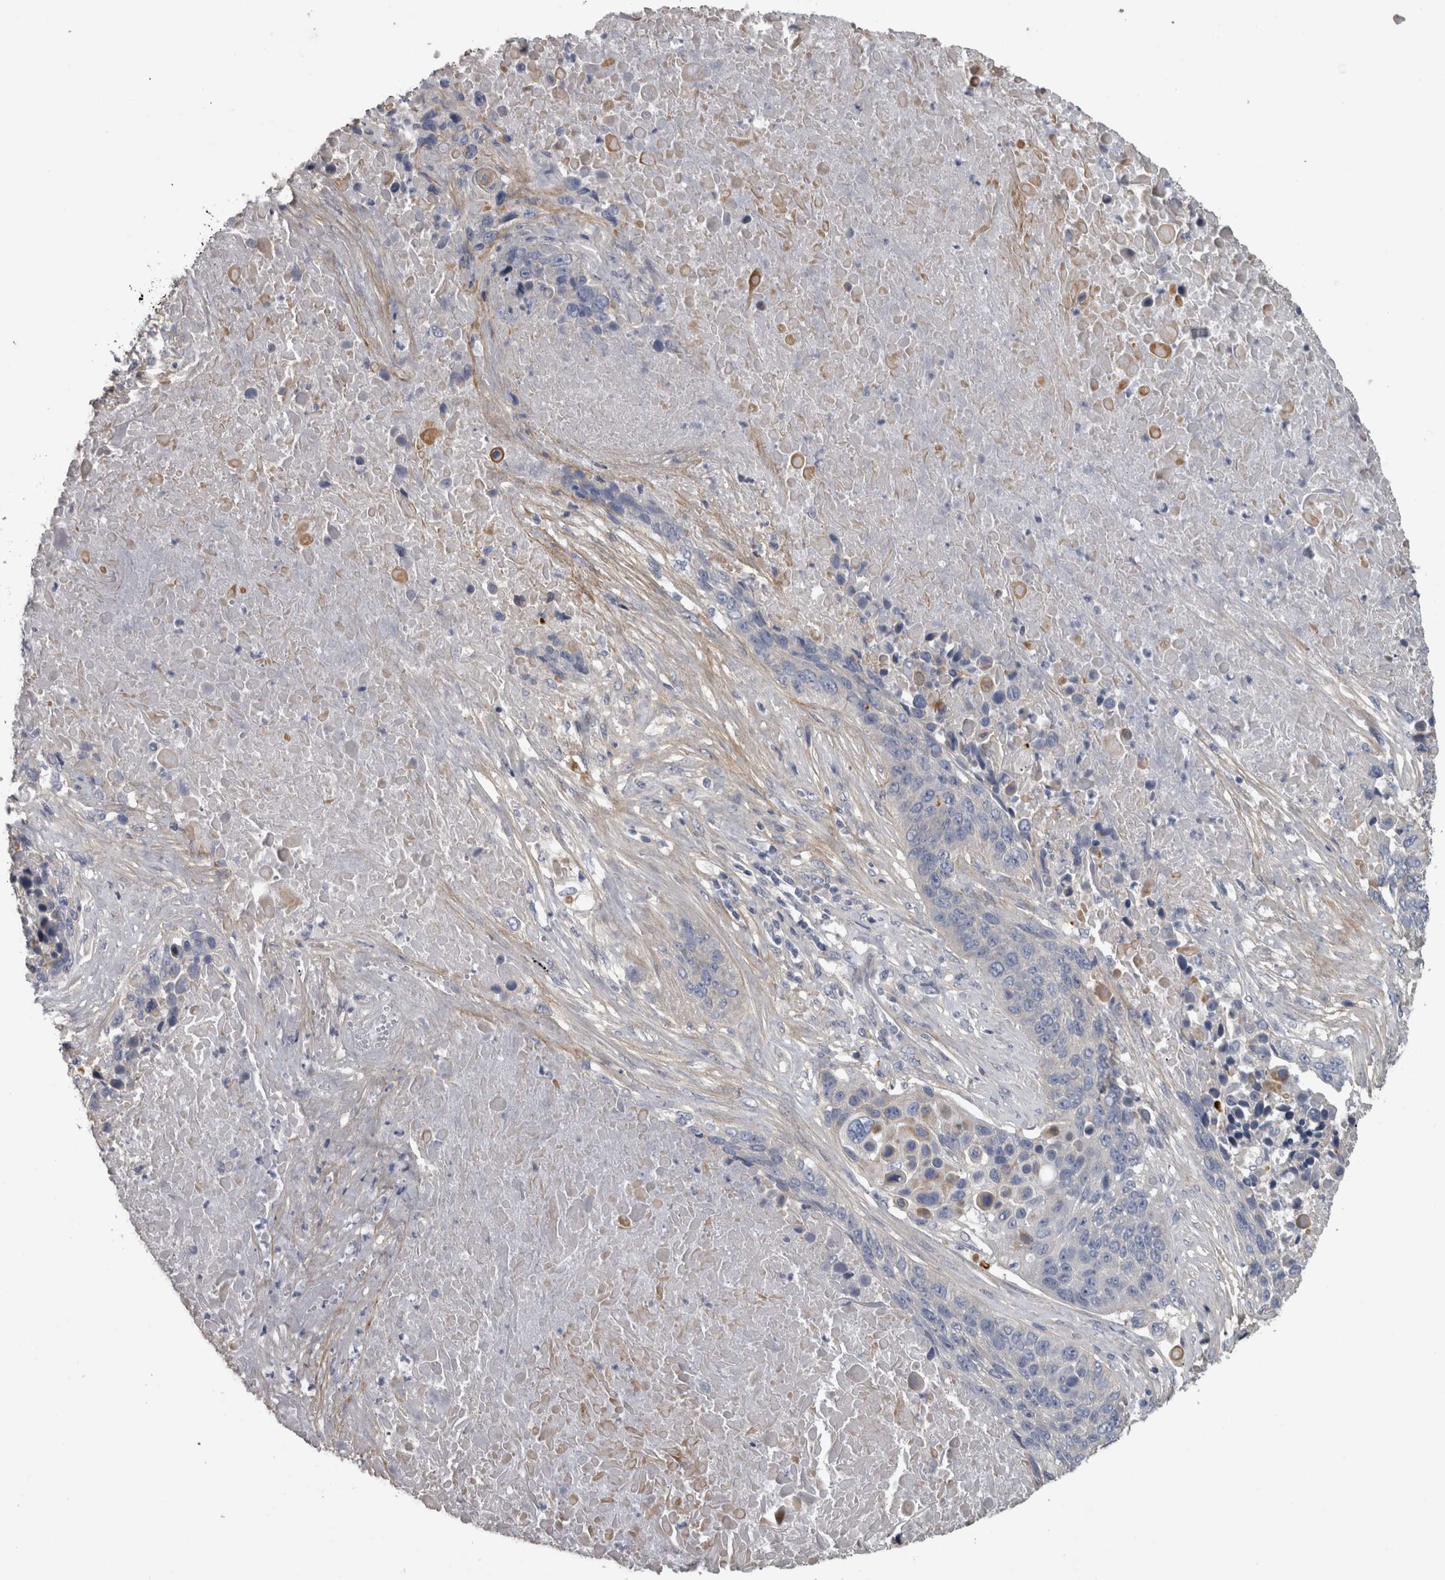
{"staining": {"intensity": "negative", "quantity": "none", "location": "none"}, "tissue": "lung cancer", "cell_type": "Tumor cells", "image_type": "cancer", "snomed": [{"axis": "morphology", "description": "Squamous cell carcinoma, NOS"}, {"axis": "topography", "description": "Lung"}], "caption": "Immunohistochemistry micrograph of neoplastic tissue: lung cancer stained with DAB (3,3'-diaminobenzidine) reveals no significant protein positivity in tumor cells. (DAB immunohistochemistry (IHC) with hematoxylin counter stain).", "gene": "EFEMP2", "patient": {"sex": "male", "age": 66}}